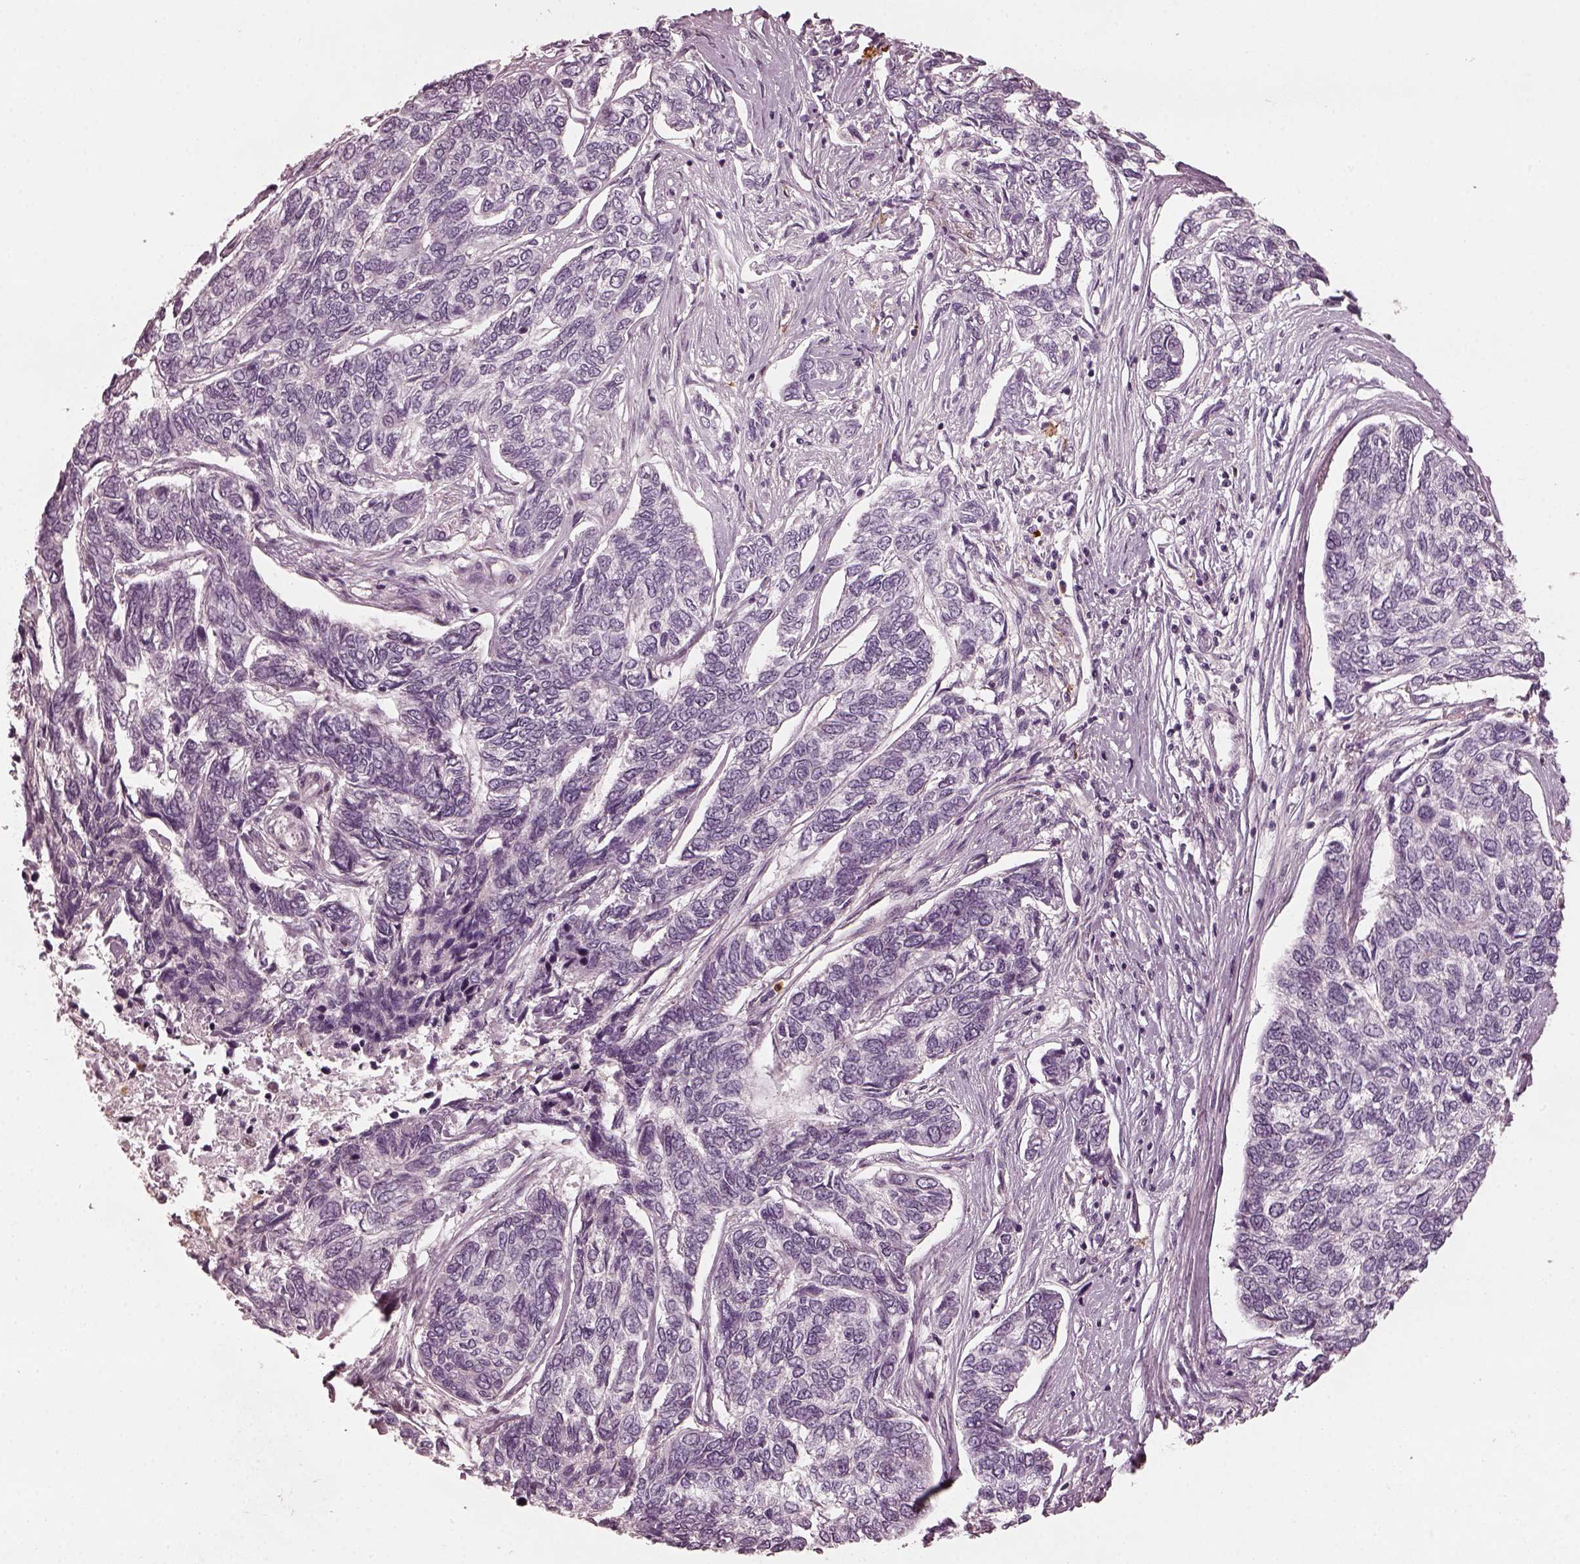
{"staining": {"intensity": "negative", "quantity": "none", "location": "none"}, "tissue": "skin cancer", "cell_type": "Tumor cells", "image_type": "cancer", "snomed": [{"axis": "morphology", "description": "Basal cell carcinoma"}, {"axis": "topography", "description": "Skin"}], "caption": "The micrograph demonstrates no significant expression in tumor cells of skin basal cell carcinoma.", "gene": "CHIT1", "patient": {"sex": "female", "age": 65}}